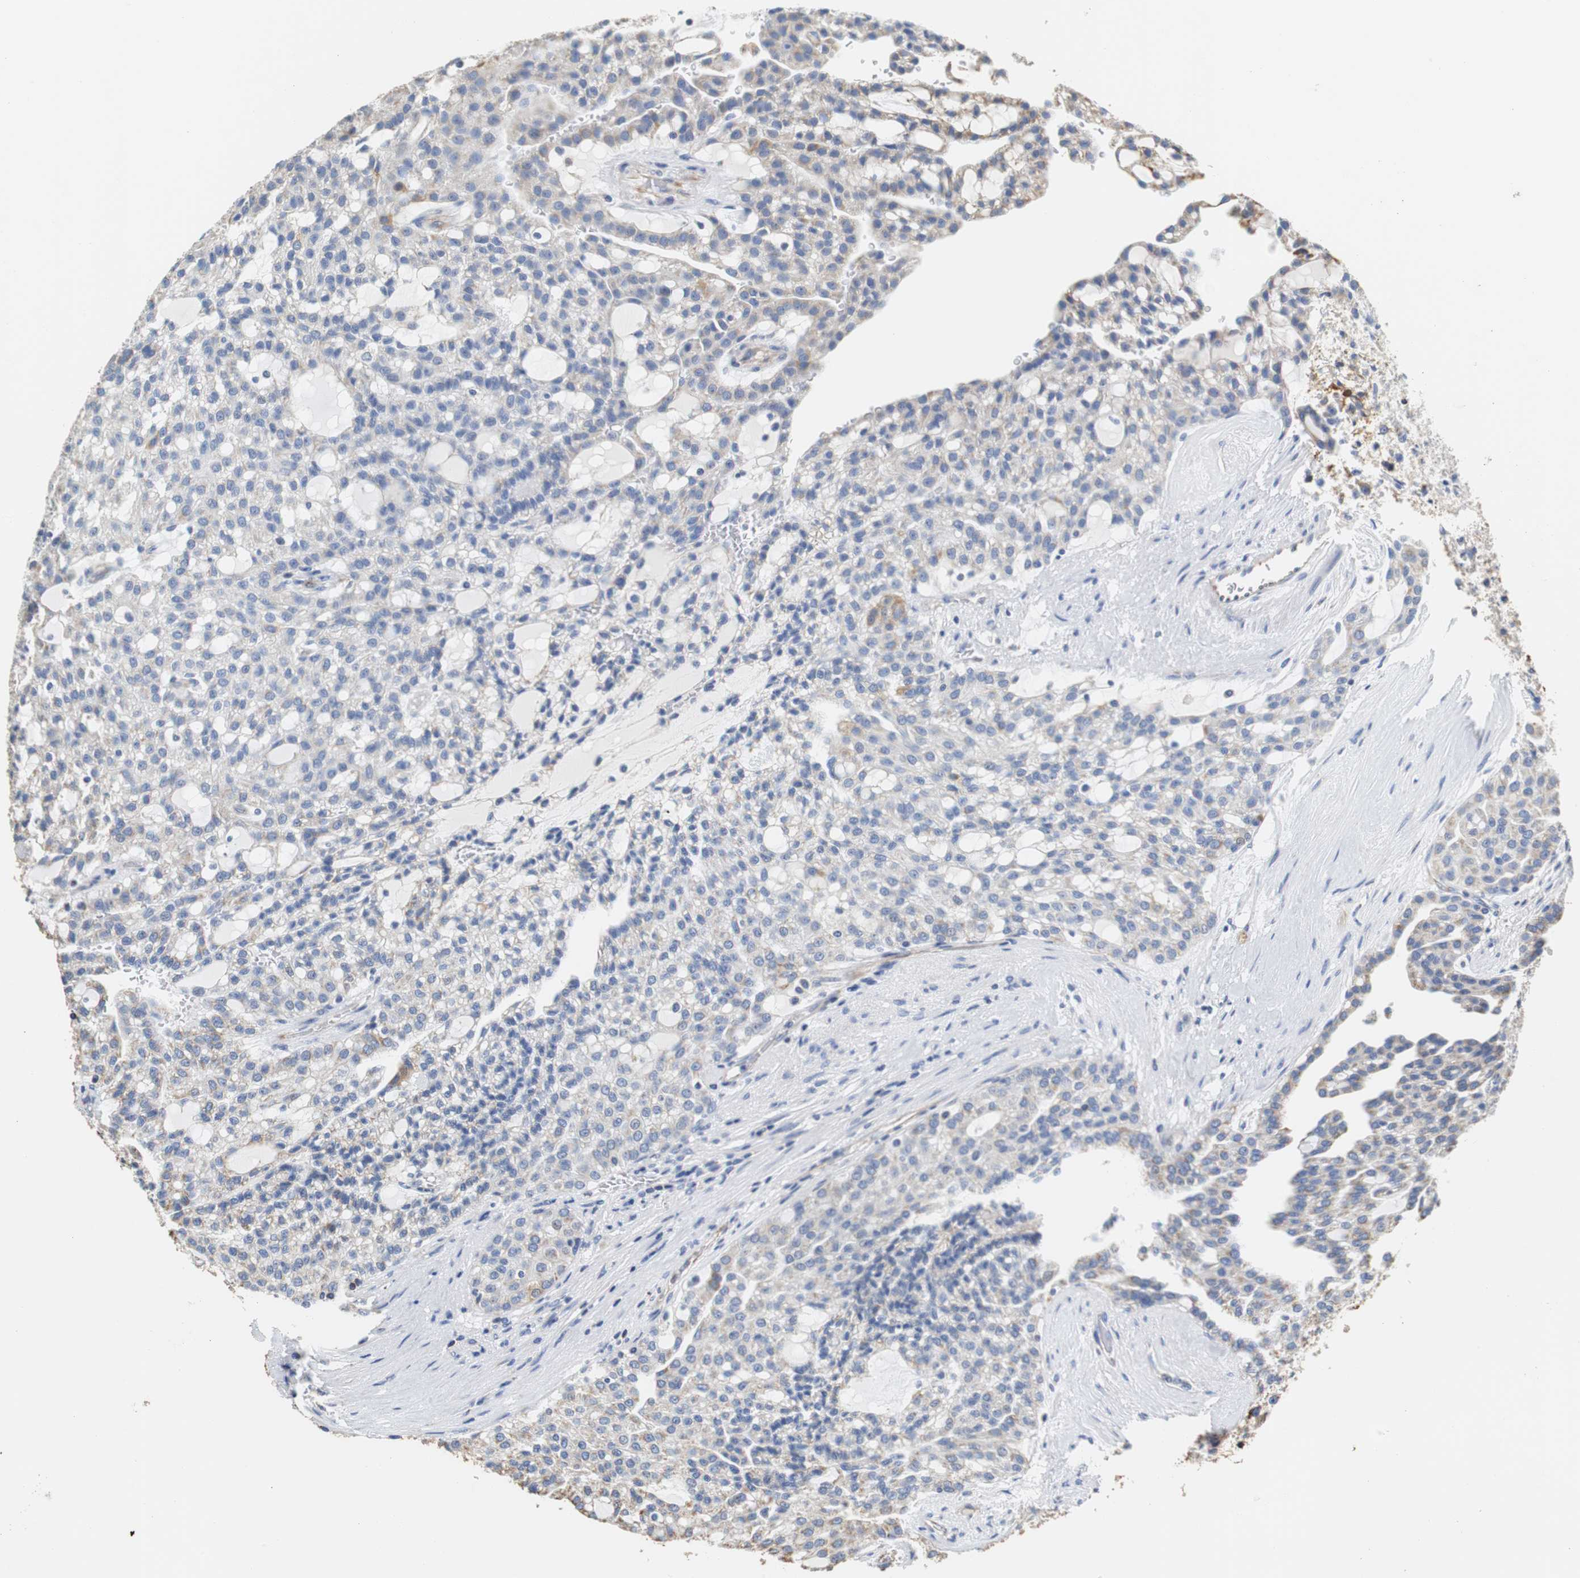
{"staining": {"intensity": "weak", "quantity": "<25%", "location": "cytoplasmic/membranous"}, "tissue": "renal cancer", "cell_type": "Tumor cells", "image_type": "cancer", "snomed": [{"axis": "morphology", "description": "Adenocarcinoma, NOS"}, {"axis": "topography", "description": "Kidney"}], "caption": "Immunohistochemistry (IHC) photomicrograph of human renal adenocarcinoma stained for a protein (brown), which reveals no staining in tumor cells.", "gene": "PCK1", "patient": {"sex": "male", "age": 63}}